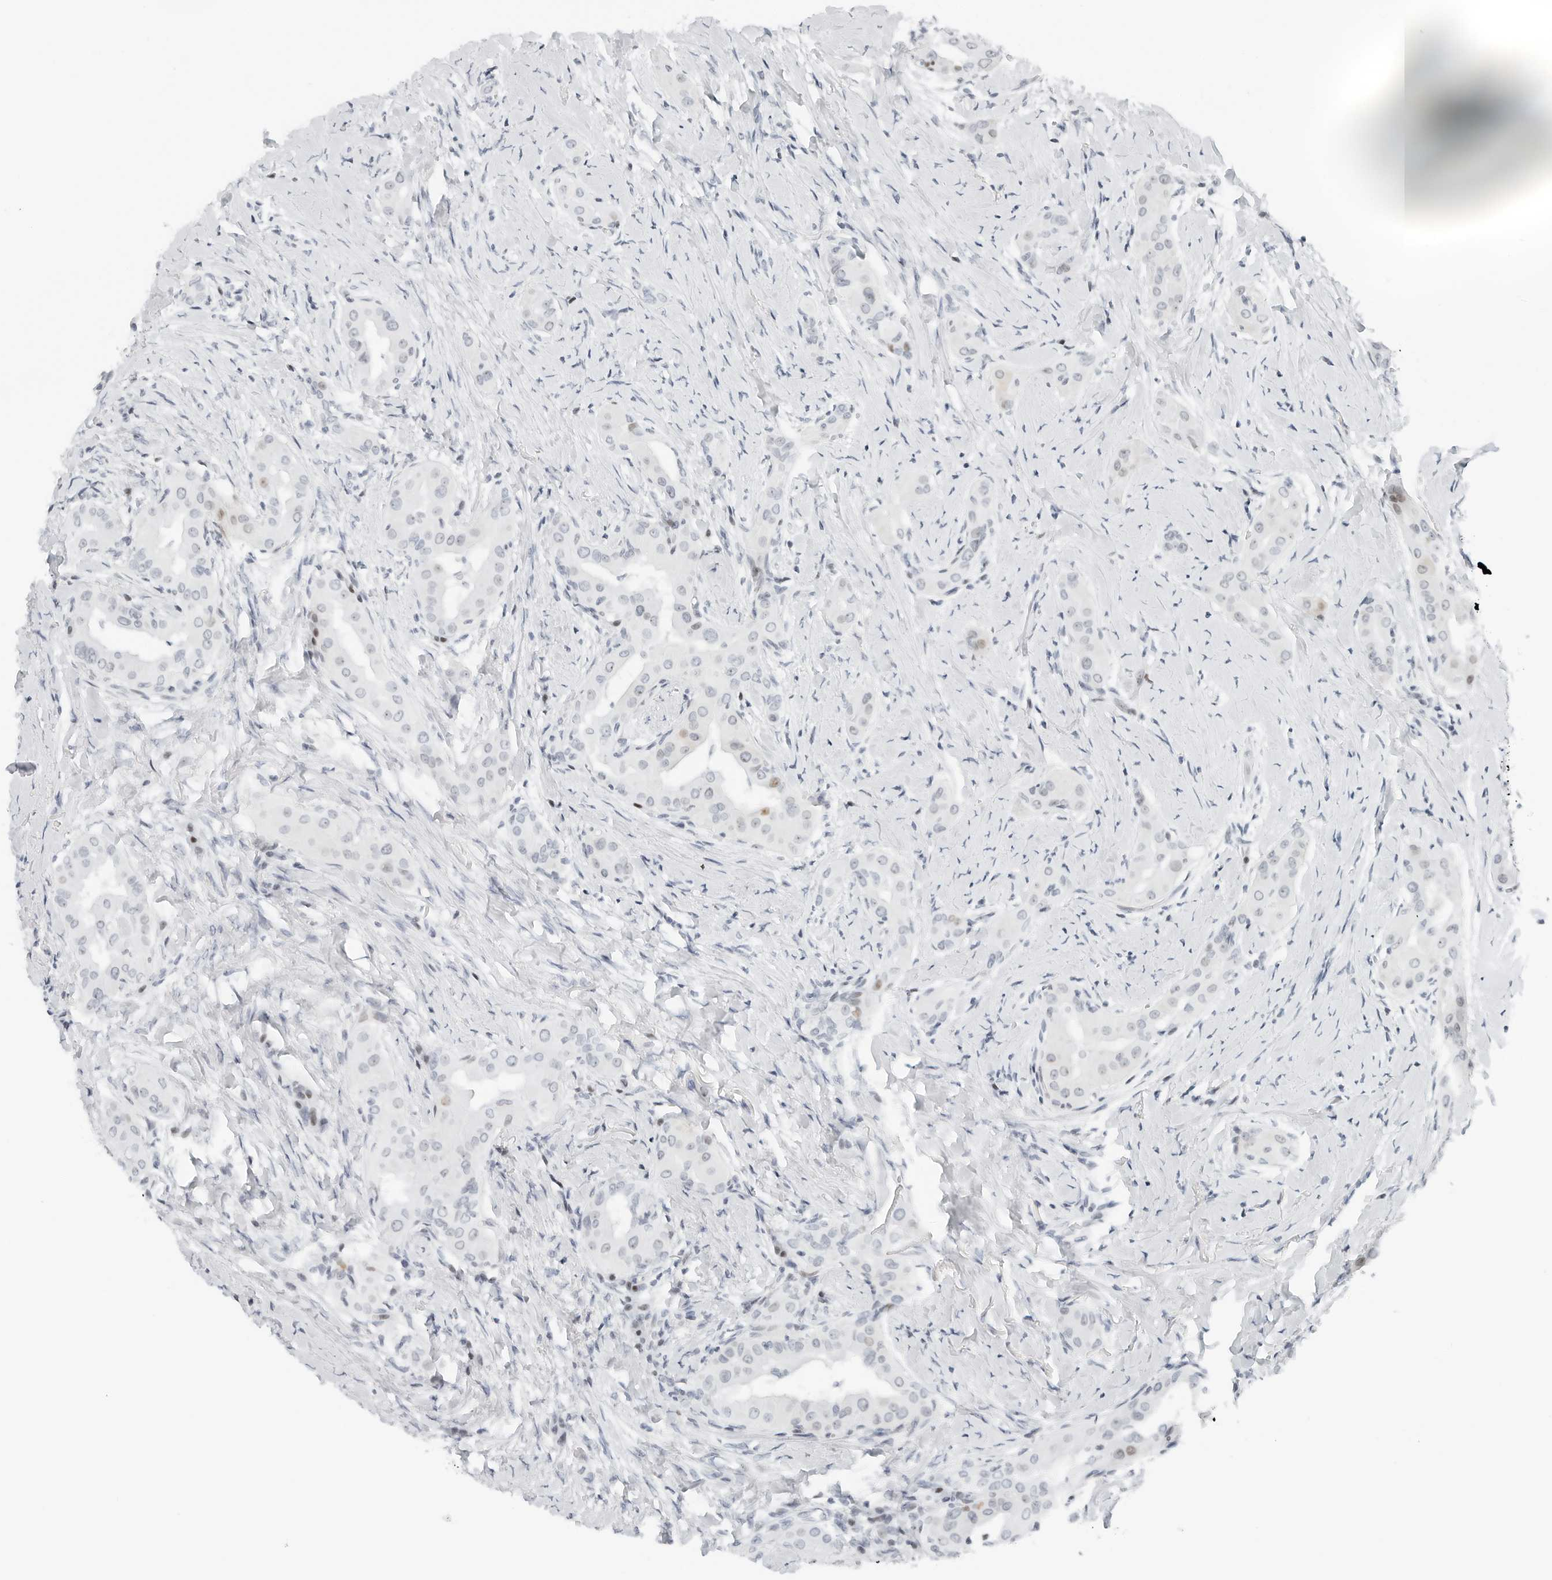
{"staining": {"intensity": "weak", "quantity": "<25%", "location": "nuclear"}, "tissue": "thyroid cancer", "cell_type": "Tumor cells", "image_type": "cancer", "snomed": [{"axis": "morphology", "description": "Papillary adenocarcinoma, NOS"}, {"axis": "topography", "description": "Thyroid gland"}], "caption": "An immunohistochemistry (IHC) photomicrograph of thyroid cancer is shown. There is no staining in tumor cells of thyroid cancer.", "gene": "NTMT2", "patient": {"sex": "male", "age": 33}}